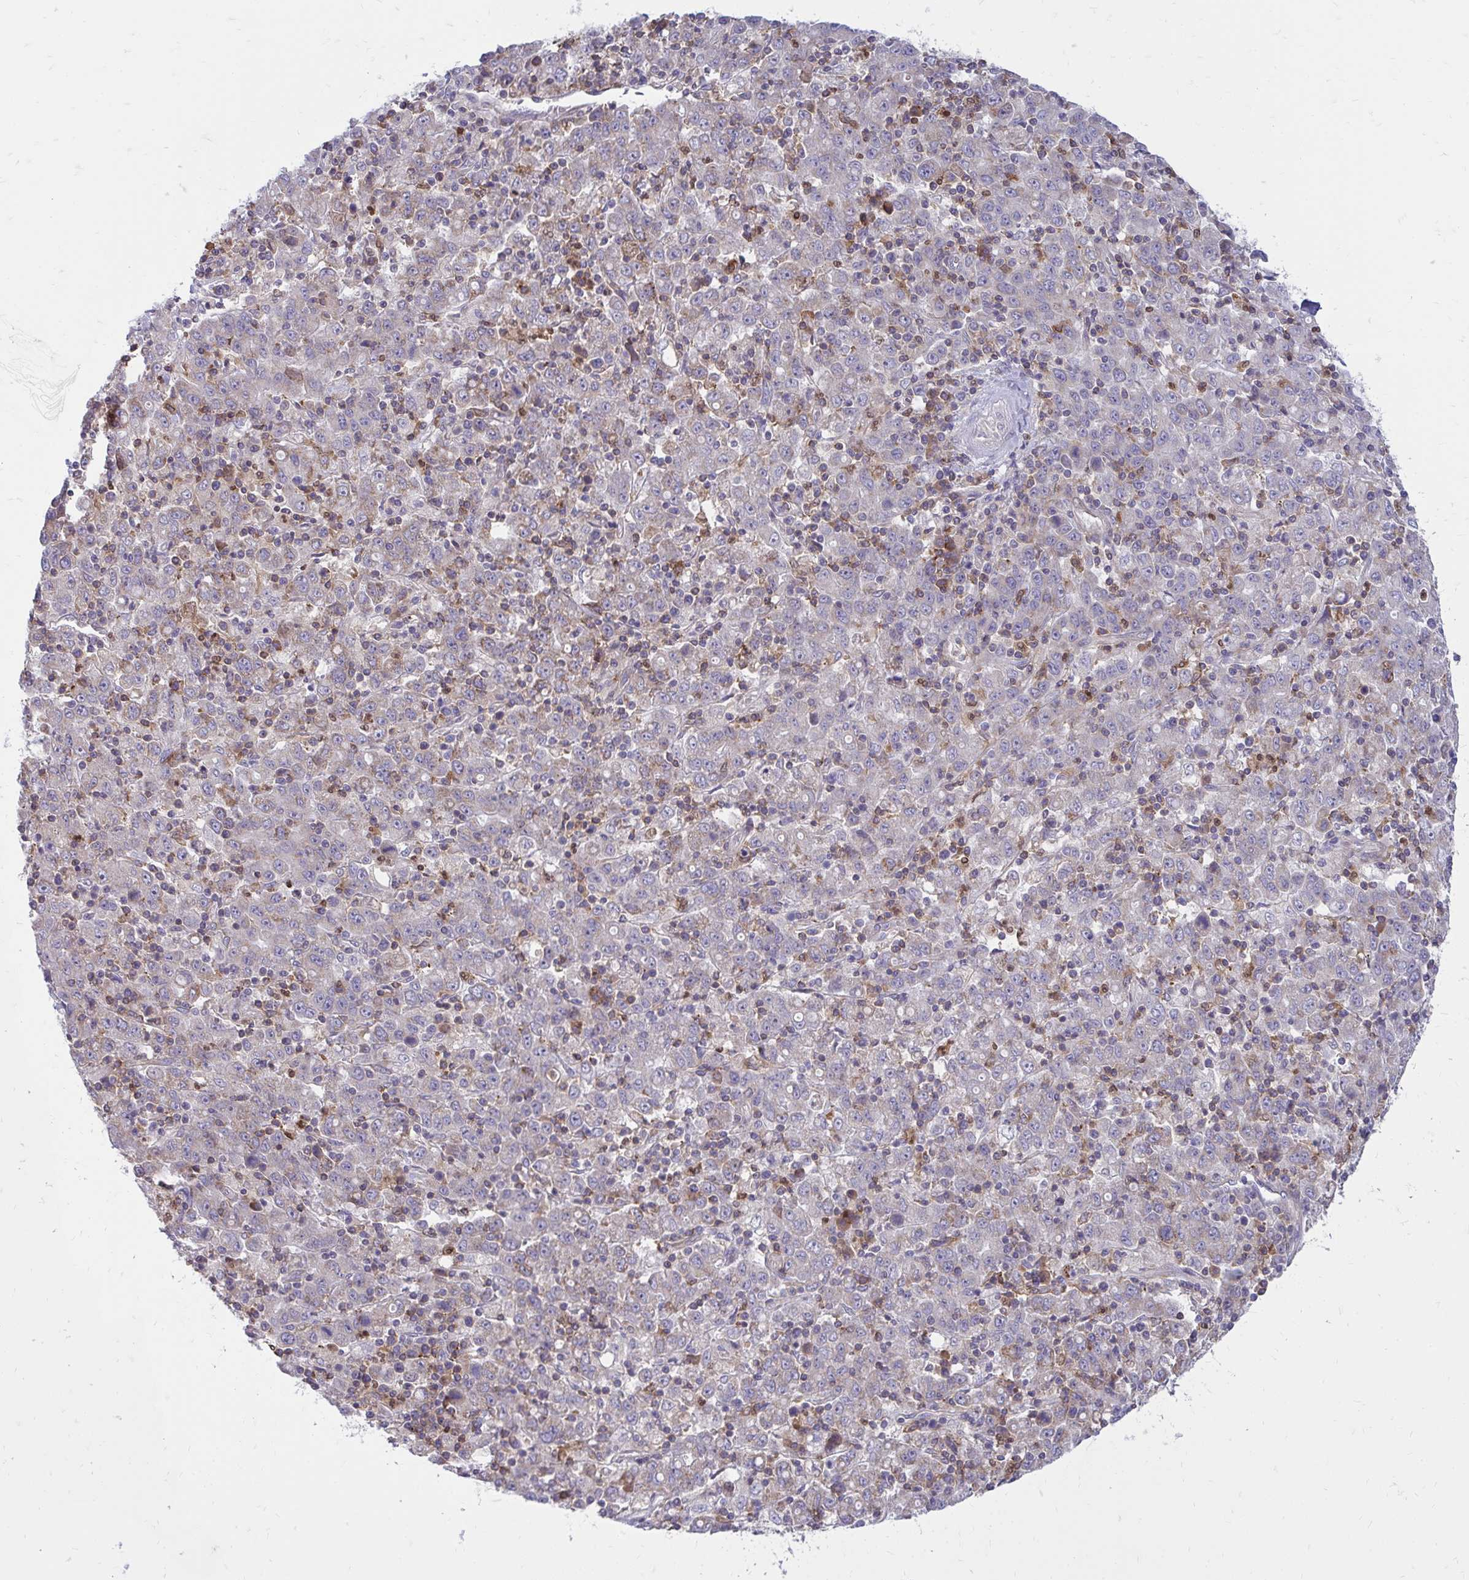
{"staining": {"intensity": "negative", "quantity": "none", "location": "none"}, "tissue": "stomach cancer", "cell_type": "Tumor cells", "image_type": "cancer", "snomed": [{"axis": "morphology", "description": "Adenocarcinoma, NOS"}, {"axis": "topography", "description": "Stomach, upper"}], "caption": "Immunohistochemistry (IHC) of human stomach adenocarcinoma reveals no expression in tumor cells. Nuclei are stained in blue.", "gene": "ASAP1", "patient": {"sex": "male", "age": 69}}